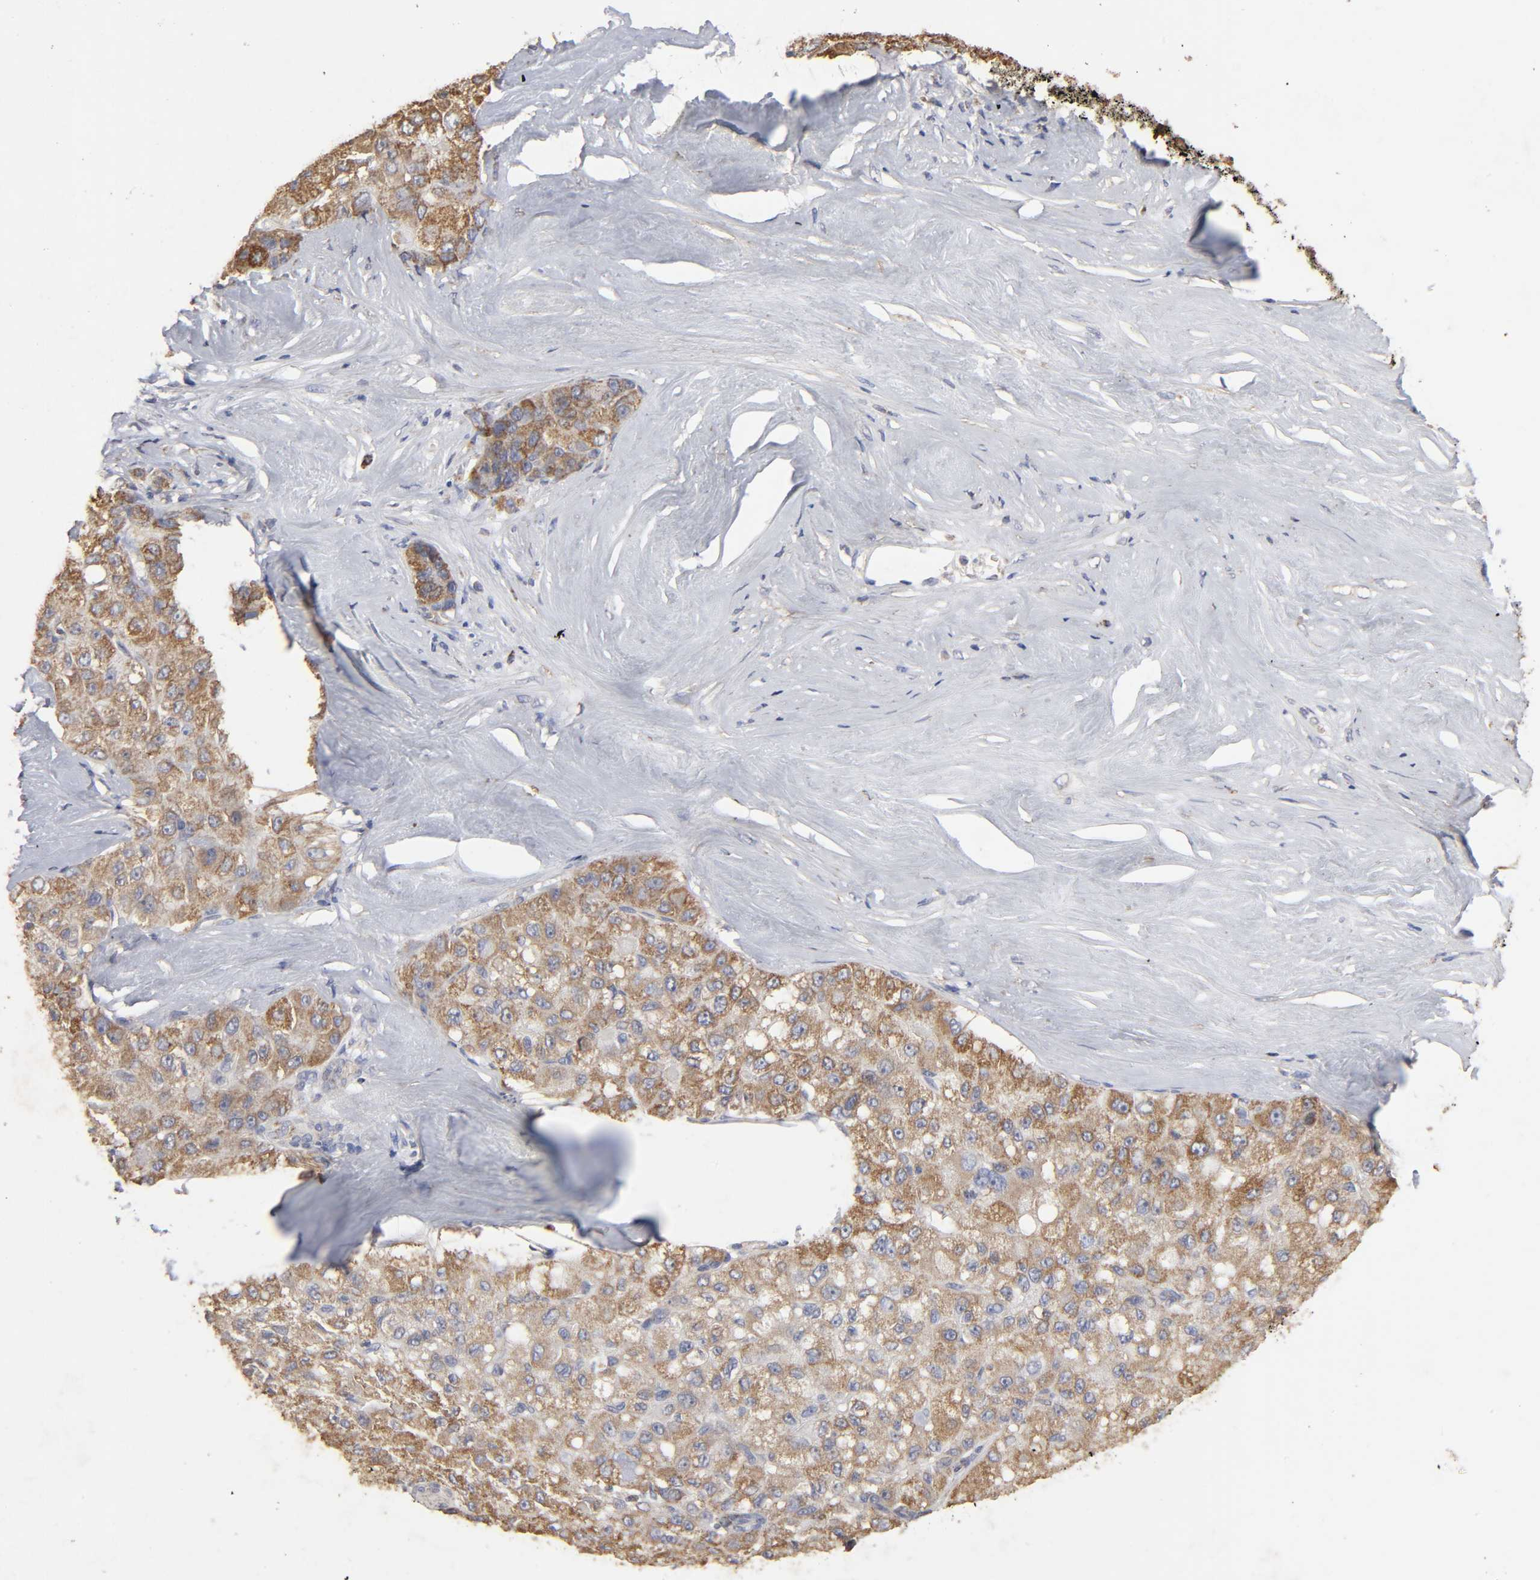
{"staining": {"intensity": "strong", "quantity": ">75%", "location": "cytoplasmic/membranous"}, "tissue": "liver cancer", "cell_type": "Tumor cells", "image_type": "cancer", "snomed": [{"axis": "morphology", "description": "Carcinoma, Hepatocellular, NOS"}, {"axis": "topography", "description": "Liver"}], "caption": "Immunohistochemistry (IHC) of human liver cancer (hepatocellular carcinoma) demonstrates high levels of strong cytoplasmic/membranous positivity in approximately >75% of tumor cells. The protein is stained brown, and the nuclei are stained in blue (DAB IHC with brightfield microscopy, high magnification).", "gene": "CYCS", "patient": {"sex": "male", "age": 80}}